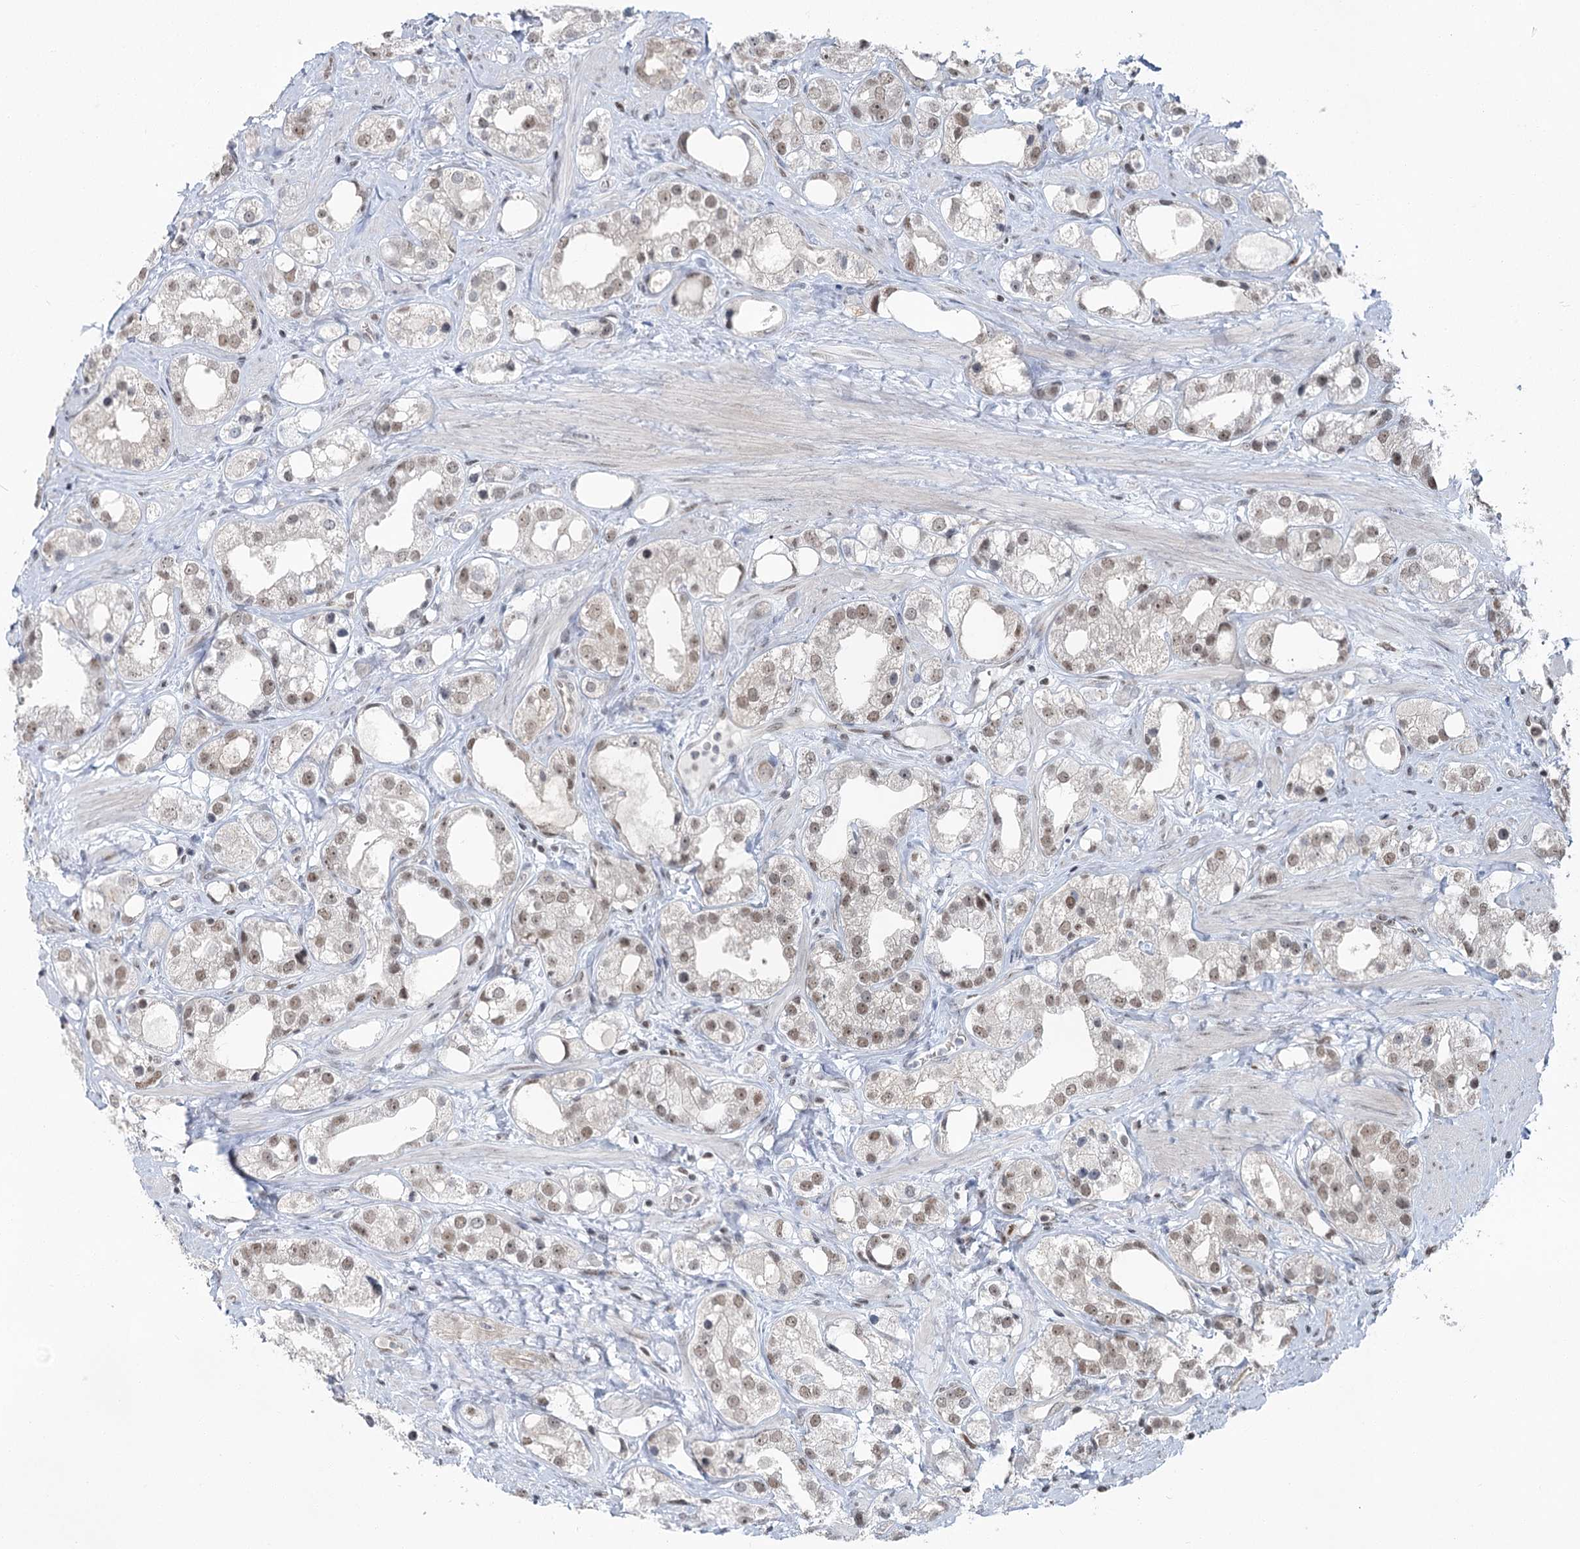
{"staining": {"intensity": "weak", "quantity": ">75%", "location": "nuclear"}, "tissue": "prostate cancer", "cell_type": "Tumor cells", "image_type": "cancer", "snomed": [{"axis": "morphology", "description": "Adenocarcinoma, NOS"}, {"axis": "topography", "description": "Prostate"}], "caption": "Adenocarcinoma (prostate) stained with a brown dye displays weak nuclear positive positivity in approximately >75% of tumor cells.", "gene": "PDS5A", "patient": {"sex": "male", "age": 79}}